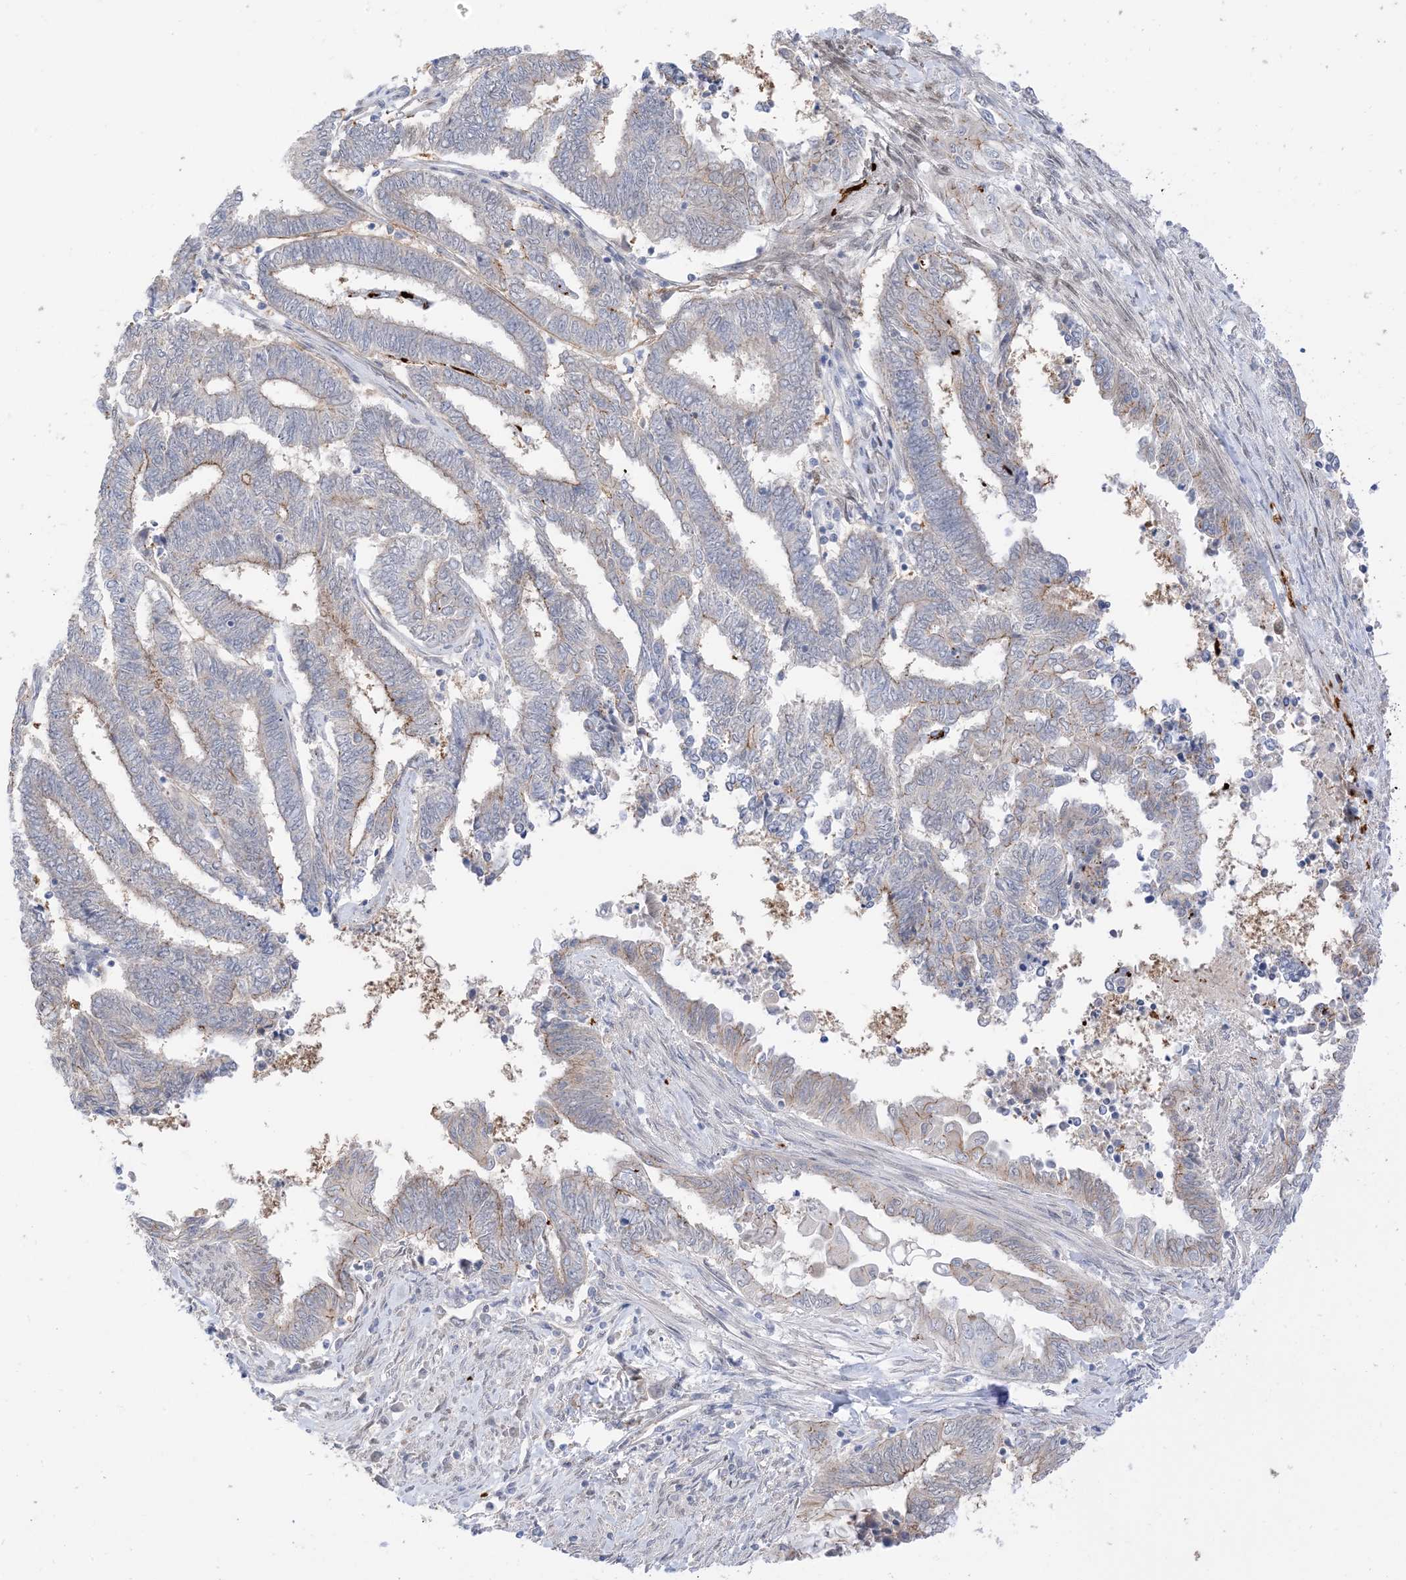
{"staining": {"intensity": "weak", "quantity": "<25%", "location": "cytoplasmic/membranous"}, "tissue": "endometrial cancer", "cell_type": "Tumor cells", "image_type": "cancer", "snomed": [{"axis": "morphology", "description": "Adenocarcinoma, NOS"}, {"axis": "topography", "description": "Uterus"}, {"axis": "topography", "description": "Endometrium"}], "caption": "Immunohistochemistry (IHC) of adenocarcinoma (endometrial) exhibits no staining in tumor cells. Brightfield microscopy of immunohistochemistry stained with DAB (3,3'-diaminobenzidine) (brown) and hematoxylin (blue), captured at high magnification.", "gene": "RIN1", "patient": {"sex": "female", "age": 70}}